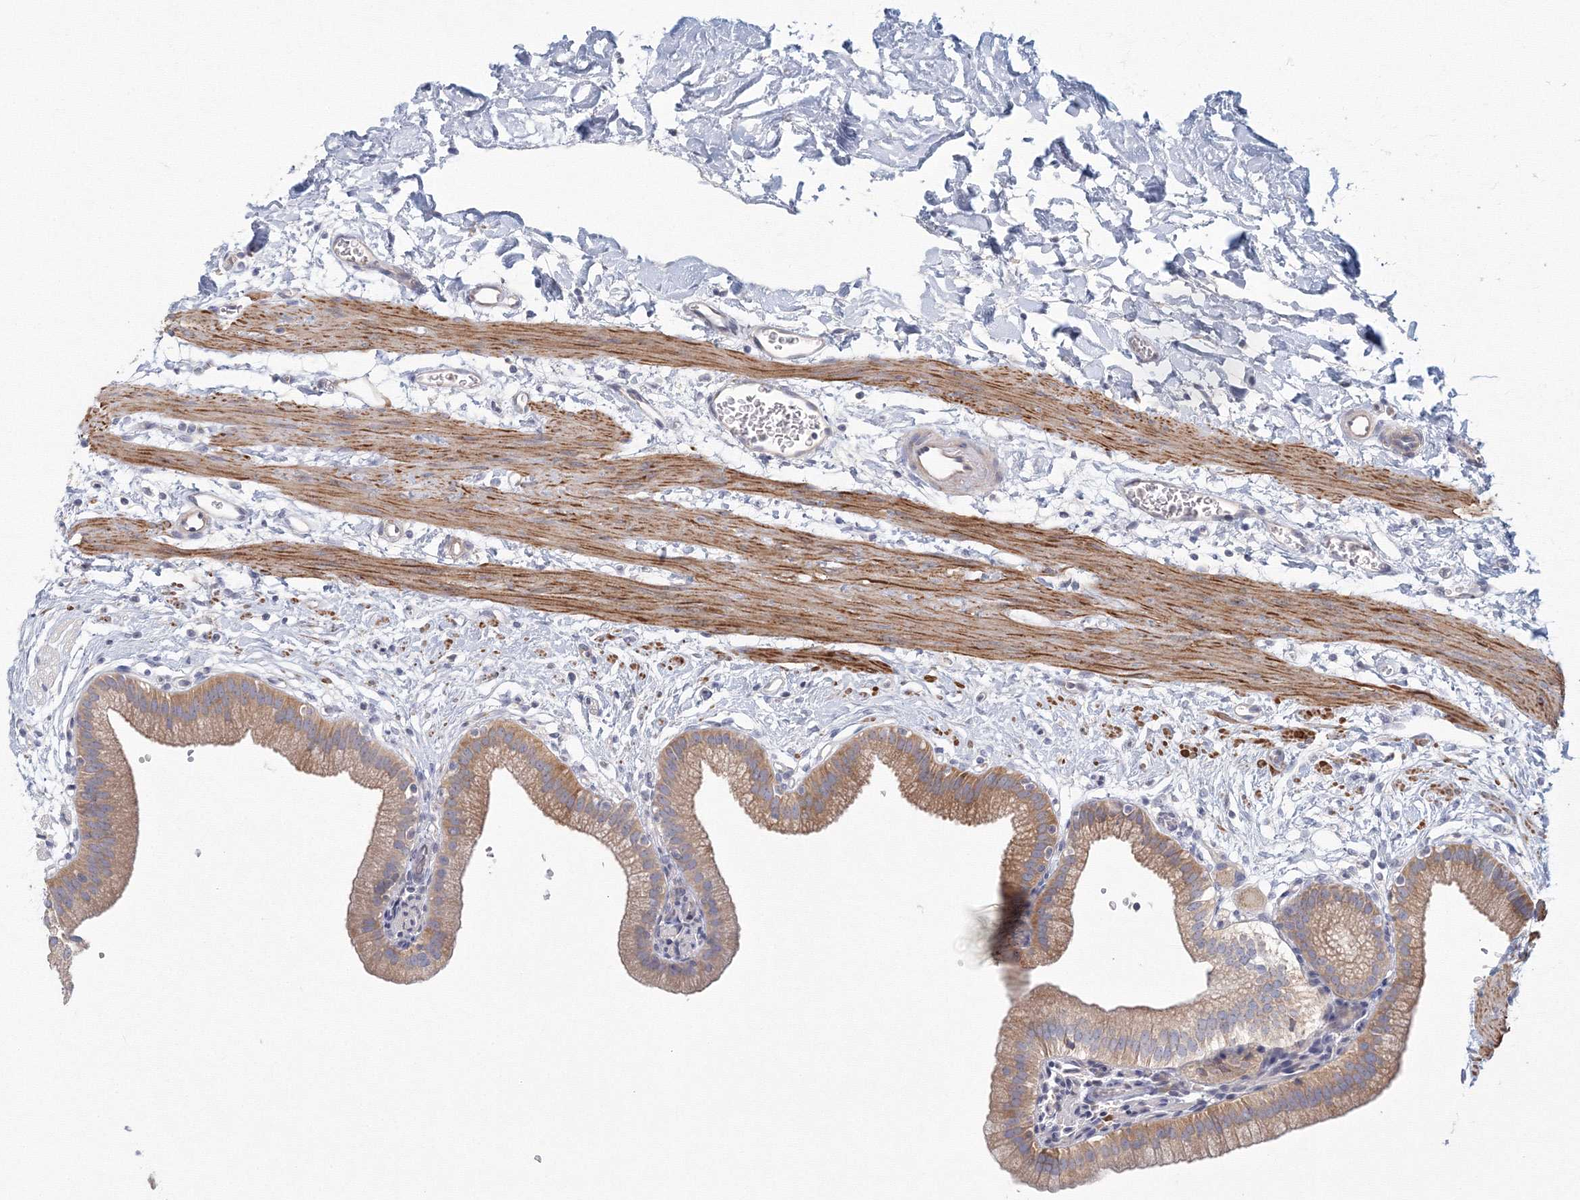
{"staining": {"intensity": "moderate", "quantity": ">75%", "location": "cytoplasmic/membranous"}, "tissue": "gallbladder", "cell_type": "Glandular cells", "image_type": "normal", "snomed": [{"axis": "morphology", "description": "Normal tissue, NOS"}, {"axis": "topography", "description": "Gallbladder"}], "caption": "Protein staining of normal gallbladder reveals moderate cytoplasmic/membranous staining in about >75% of glandular cells.", "gene": "TACC2", "patient": {"sex": "male", "age": 55}}